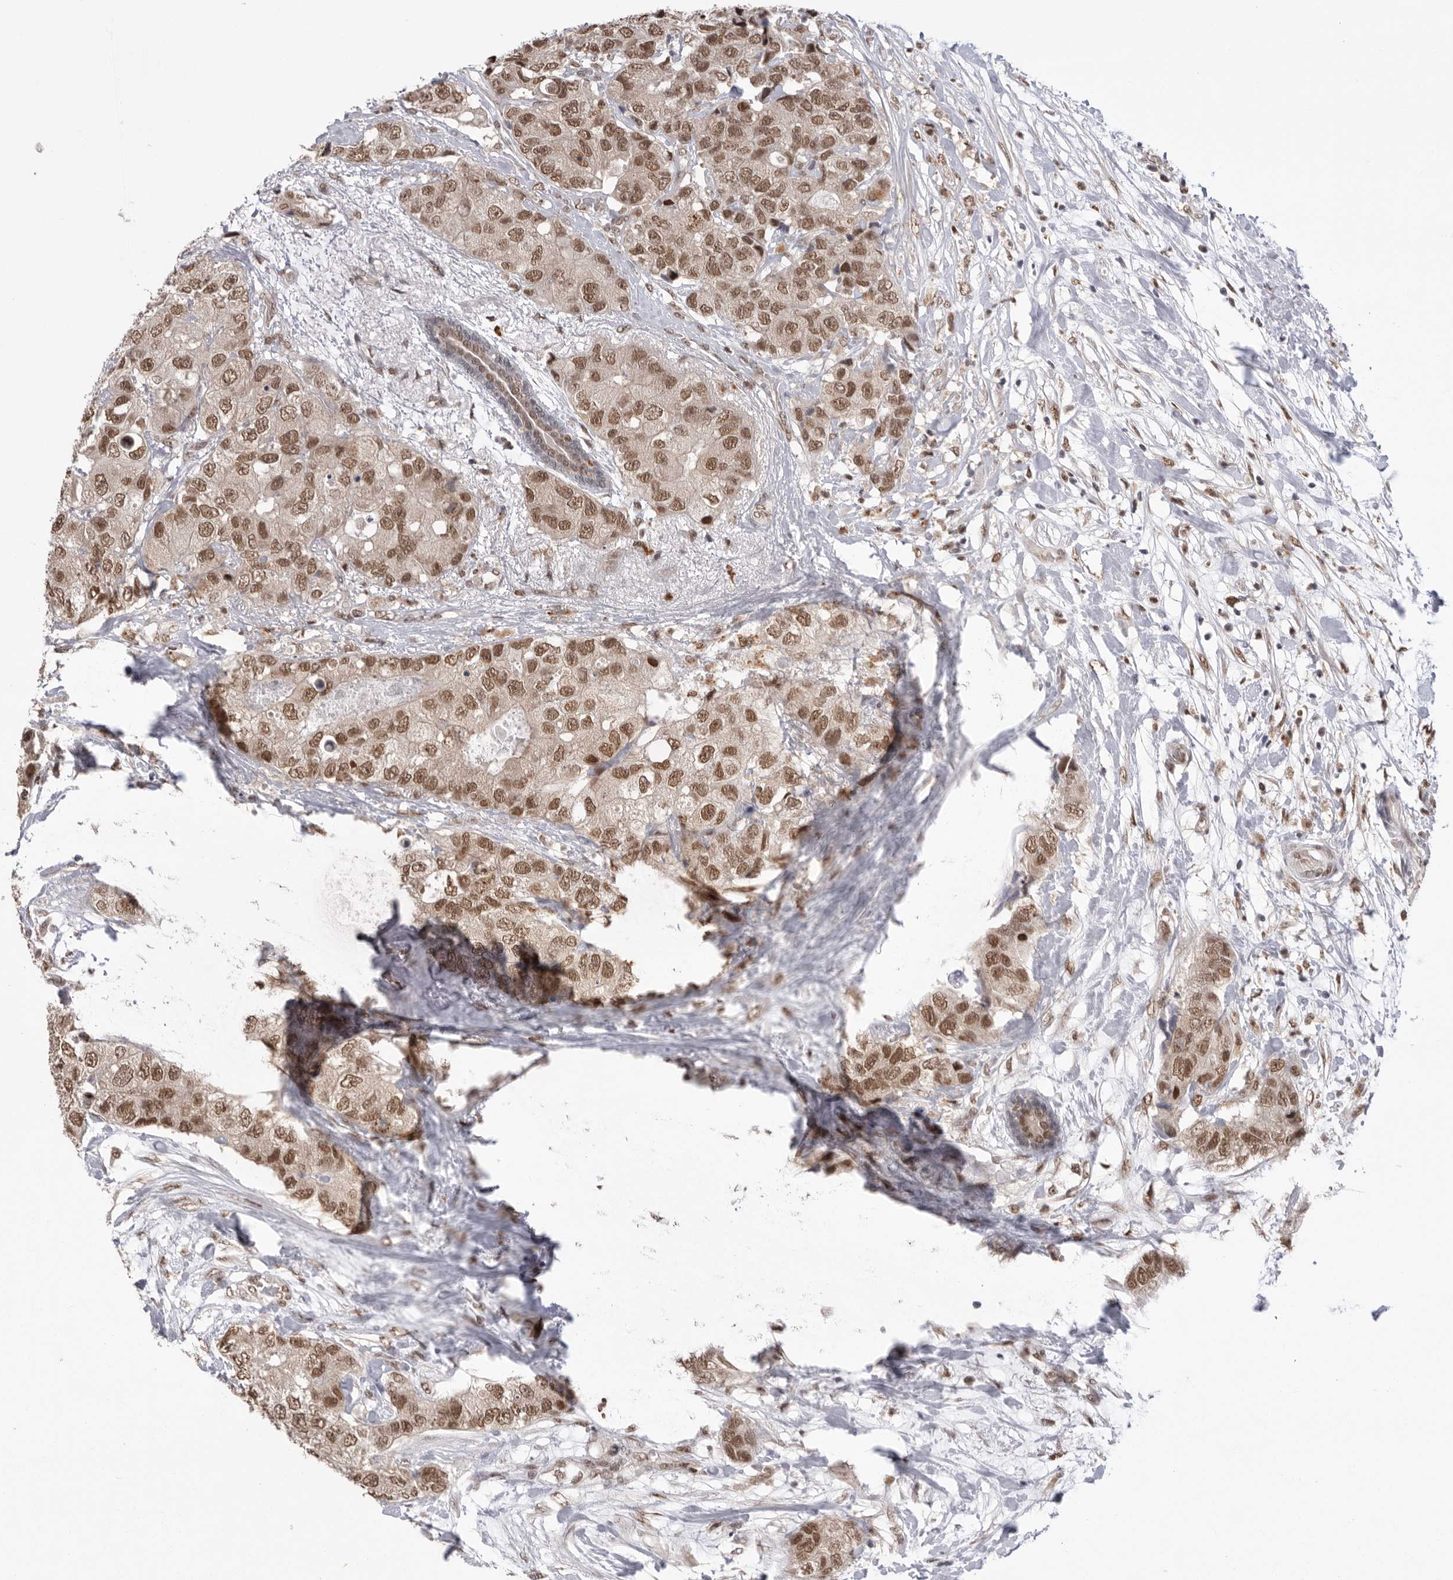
{"staining": {"intensity": "moderate", "quantity": ">75%", "location": "nuclear"}, "tissue": "breast cancer", "cell_type": "Tumor cells", "image_type": "cancer", "snomed": [{"axis": "morphology", "description": "Duct carcinoma"}, {"axis": "topography", "description": "Breast"}], "caption": "Intraductal carcinoma (breast) stained for a protein (brown) reveals moderate nuclear positive positivity in about >75% of tumor cells.", "gene": "BCLAF3", "patient": {"sex": "female", "age": 62}}